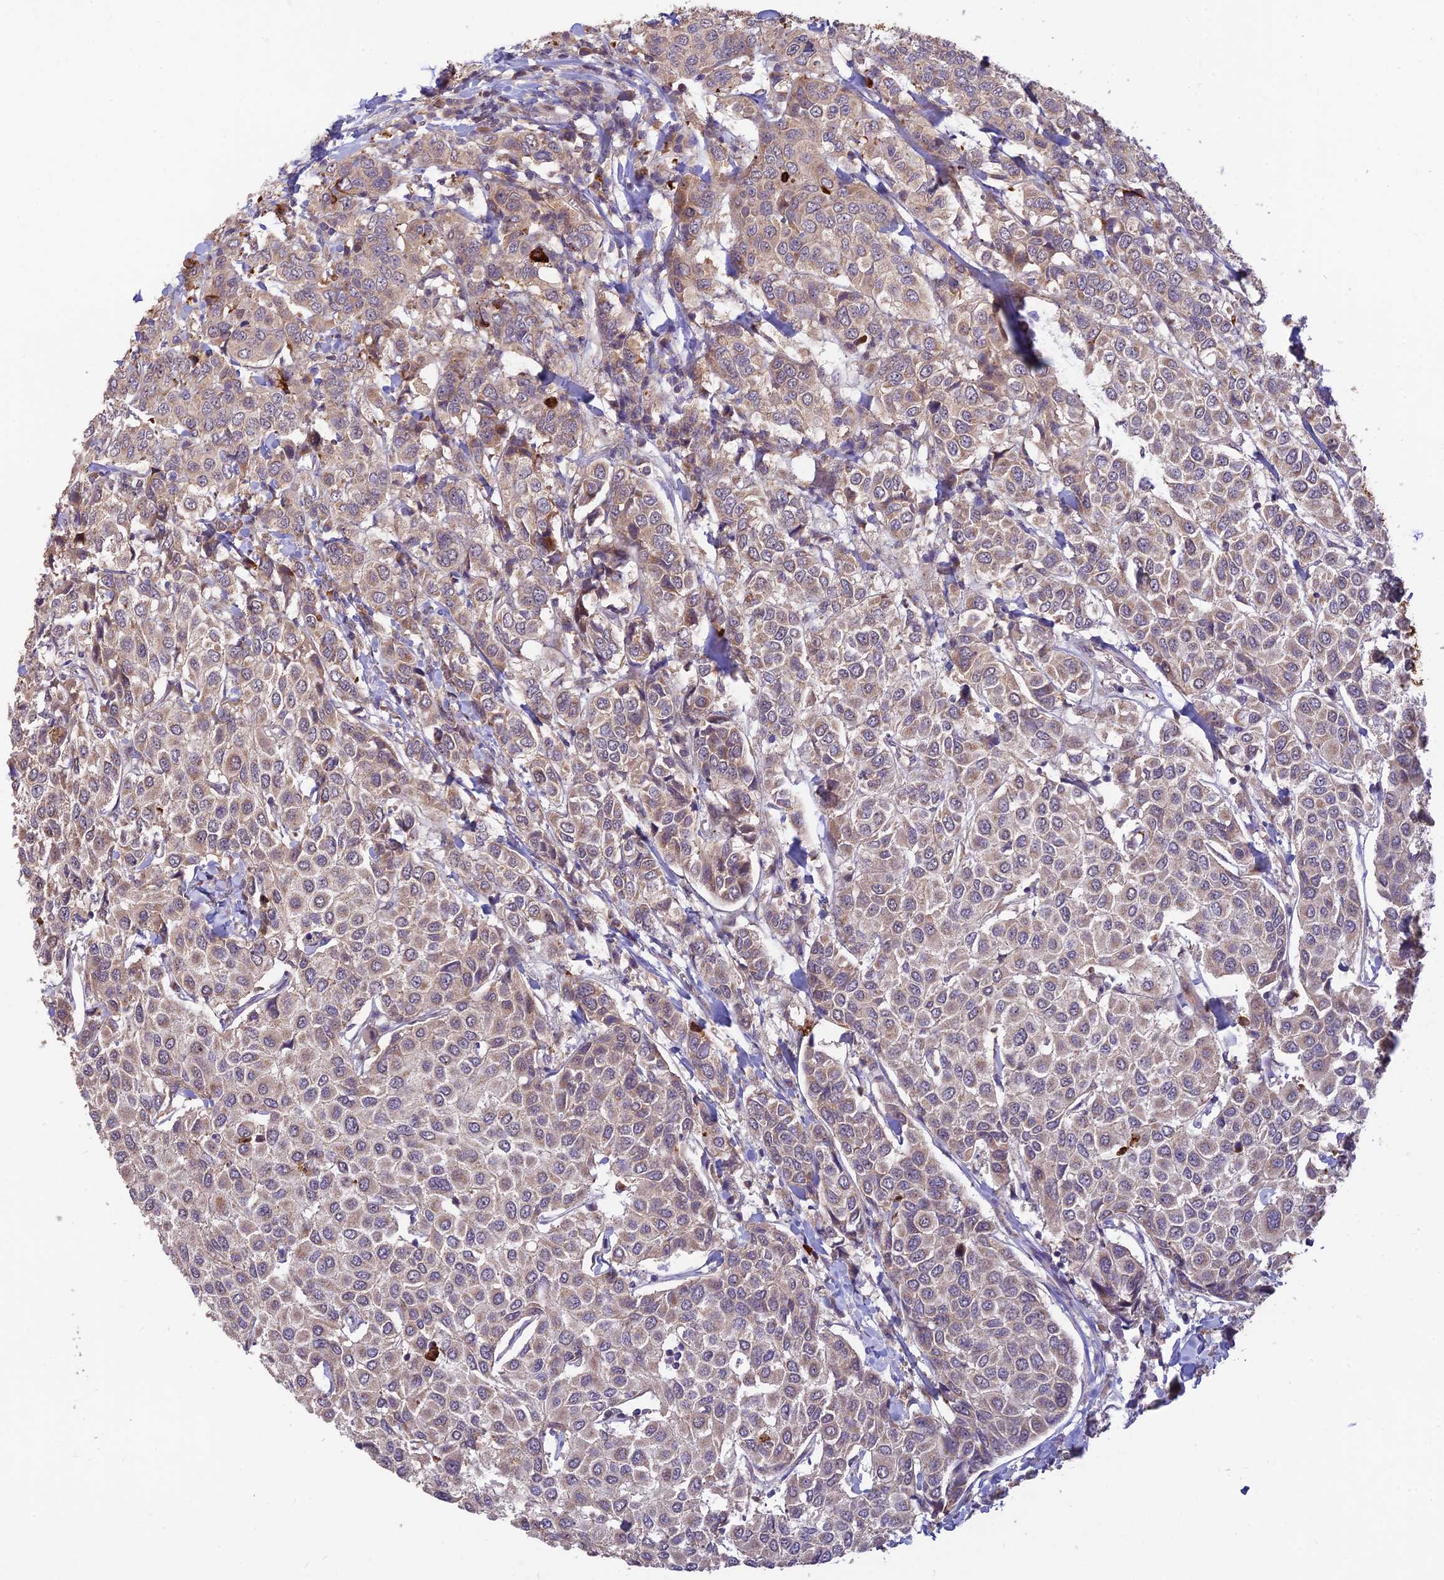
{"staining": {"intensity": "weak", "quantity": ">75%", "location": "cytoplasmic/membranous"}, "tissue": "breast cancer", "cell_type": "Tumor cells", "image_type": "cancer", "snomed": [{"axis": "morphology", "description": "Duct carcinoma"}, {"axis": "topography", "description": "Breast"}], "caption": "A brown stain shows weak cytoplasmic/membranous staining of a protein in breast infiltrating ductal carcinoma tumor cells. The protein of interest is stained brown, and the nuclei are stained in blue (DAB (3,3'-diaminobenzidine) IHC with brightfield microscopy, high magnification).", "gene": "ASPDH", "patient": {"sex": "female", "age": 55}}